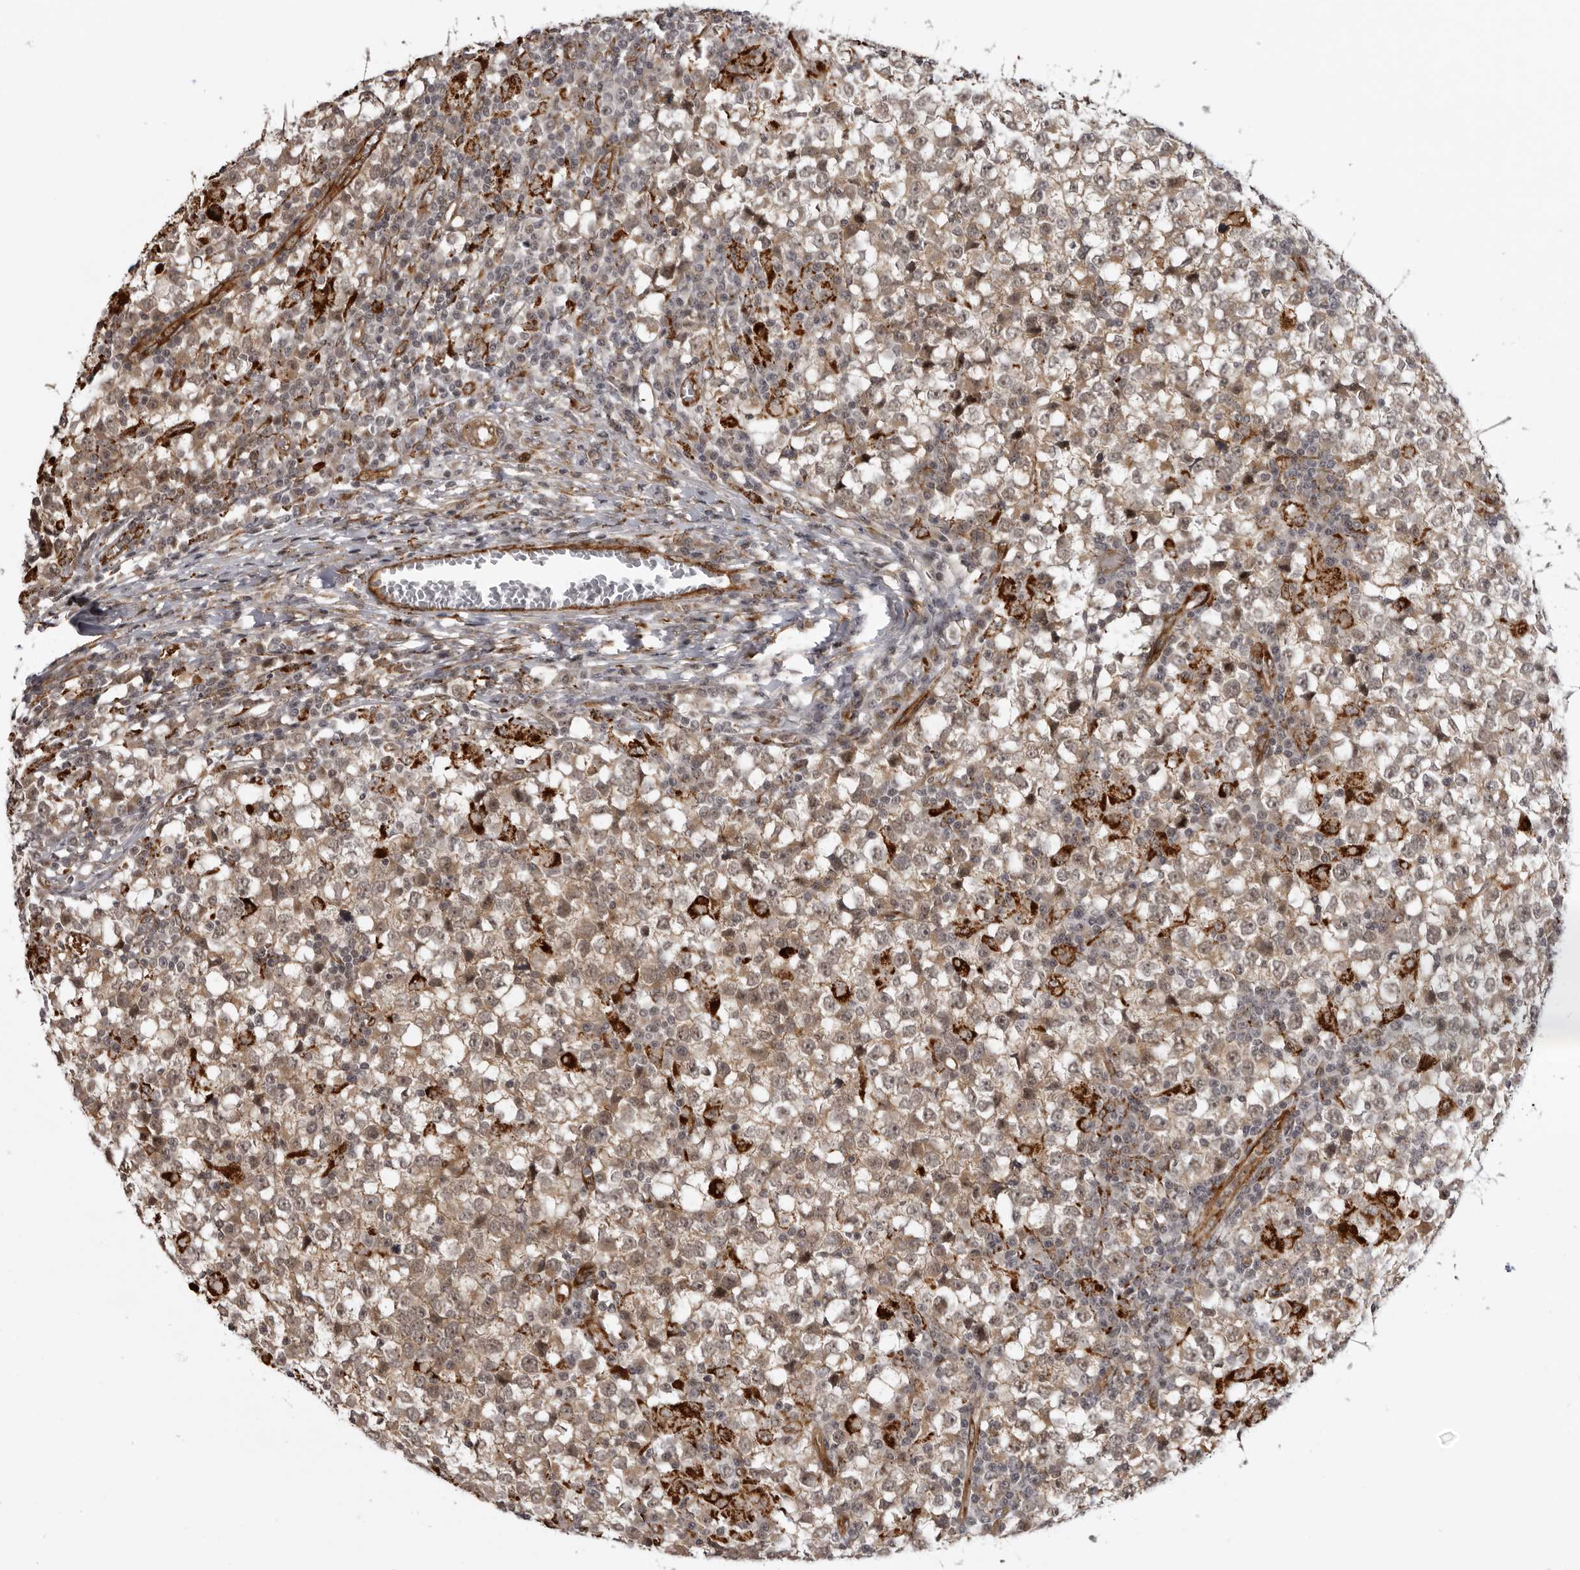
{"staining": {"intensity": "strong", "quantity": "25%-75%", "location": "cytoplasmic/membranous"}, "tissue": "testis cancer", "cell_type": "Tumor cells", "image_type": "cancer", "snomed": [{"axis": "morphology", "description": "Seminoma, NOS"}, {"axis": "topography", "description": "Testis"}], "caption": "IHC photomicrograph of testis cancer (seminoma) stained for a protein (brown), which shows high levels of strong cytoplasmic/membranous staining in about 25%-75% of tumor cells.", "gene": "DNAH14", "patient": {"sex": "male", "age": 65}}